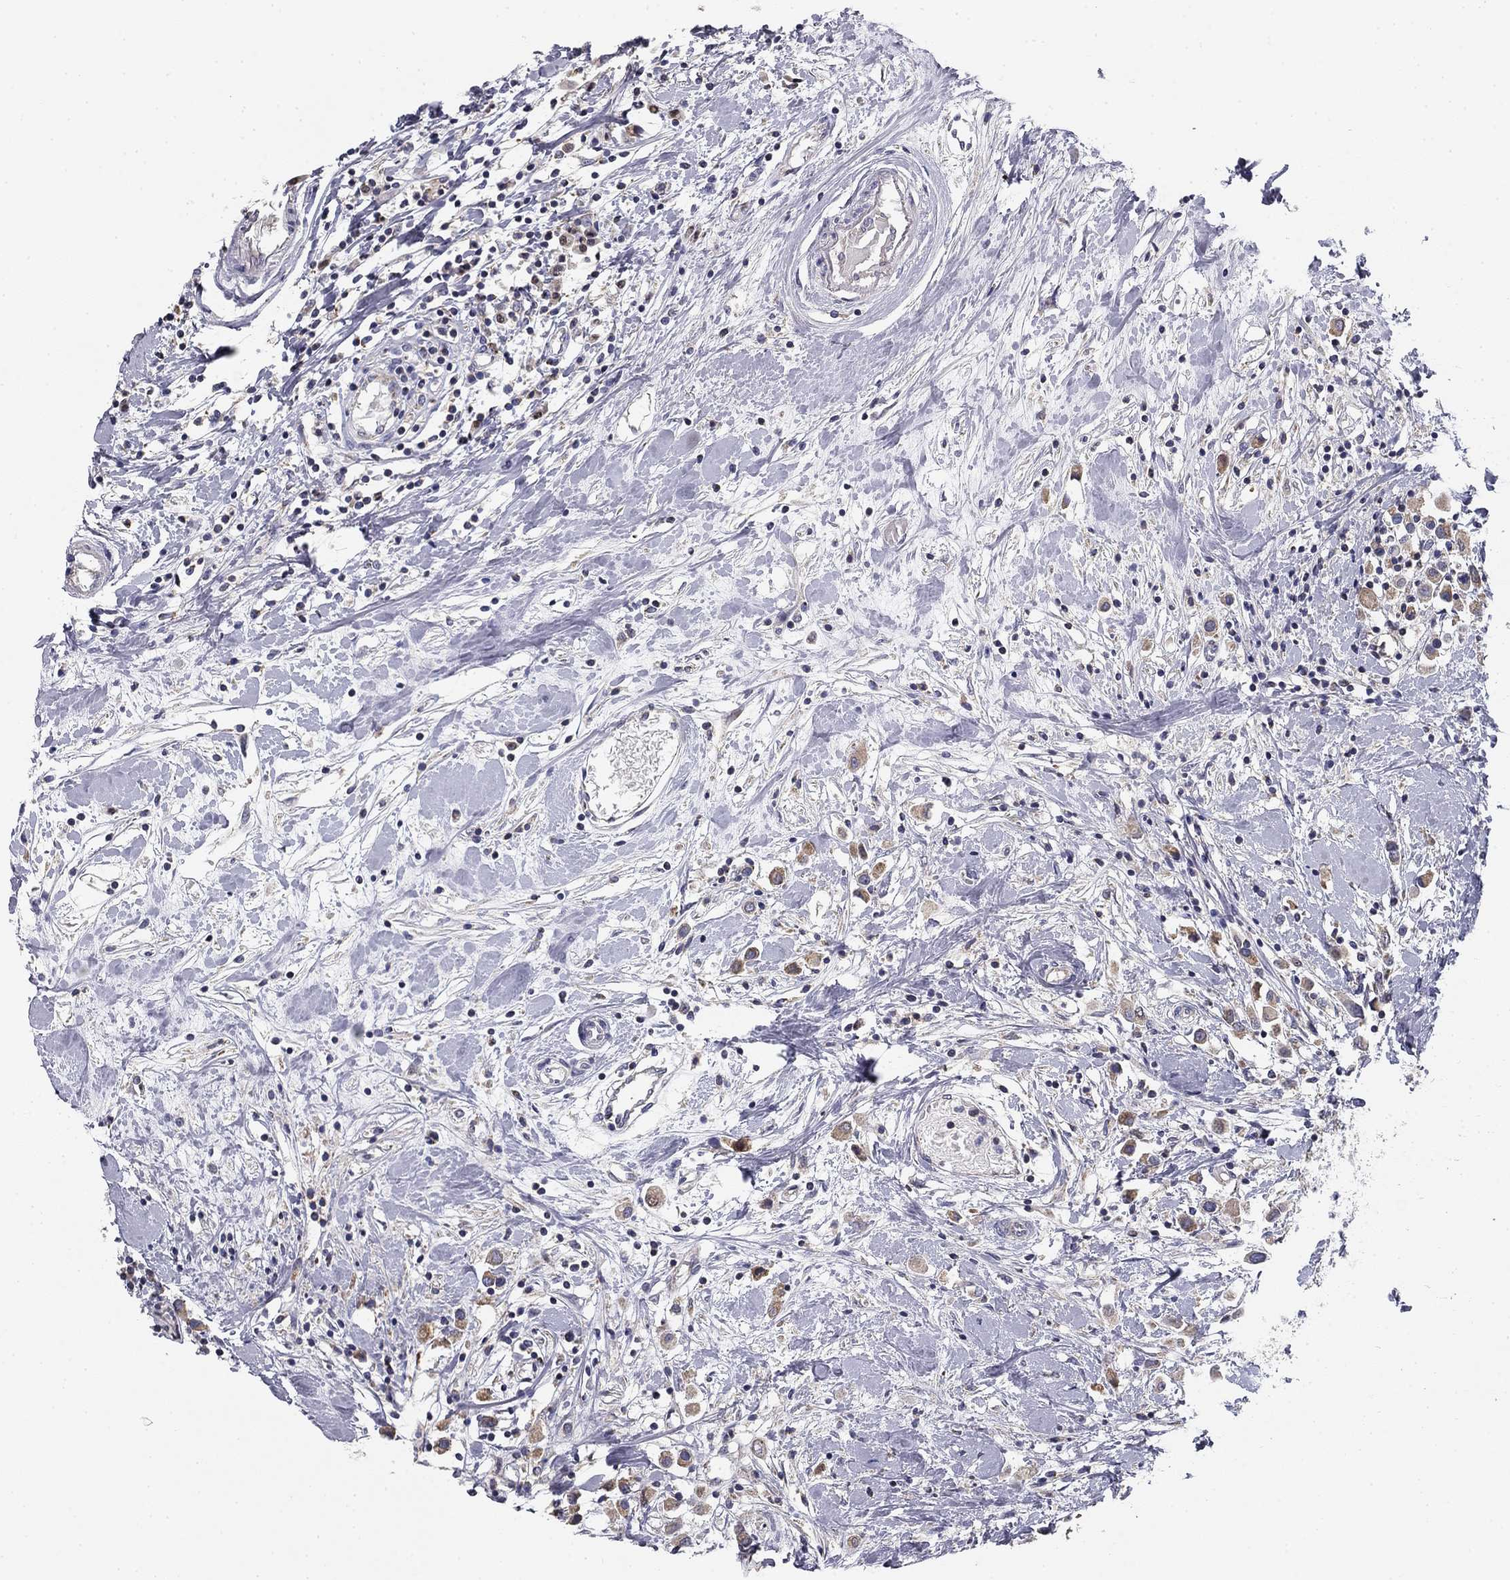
{"staining": {"intensity": "weak", "quantity": ">75%", "location": "cytoplasmic/membranous"}, "tissue": "breast cancer", "cell_type": "Tumor cells", "image_type": "cancer", "snomed": [{"axis": "morphology", "description": "Duct carcinoma"}, {"axis": "topography", "description": "Breast"}], "caption": "Protein staining by IHC demonstrates weak cytoplasmic/membranous expression in approximately >75% of tumor cells in breast cancer (intraductal carcinoma).", "gene": "SLC2A9", "patient": {"sex": "female", "age": 61}}